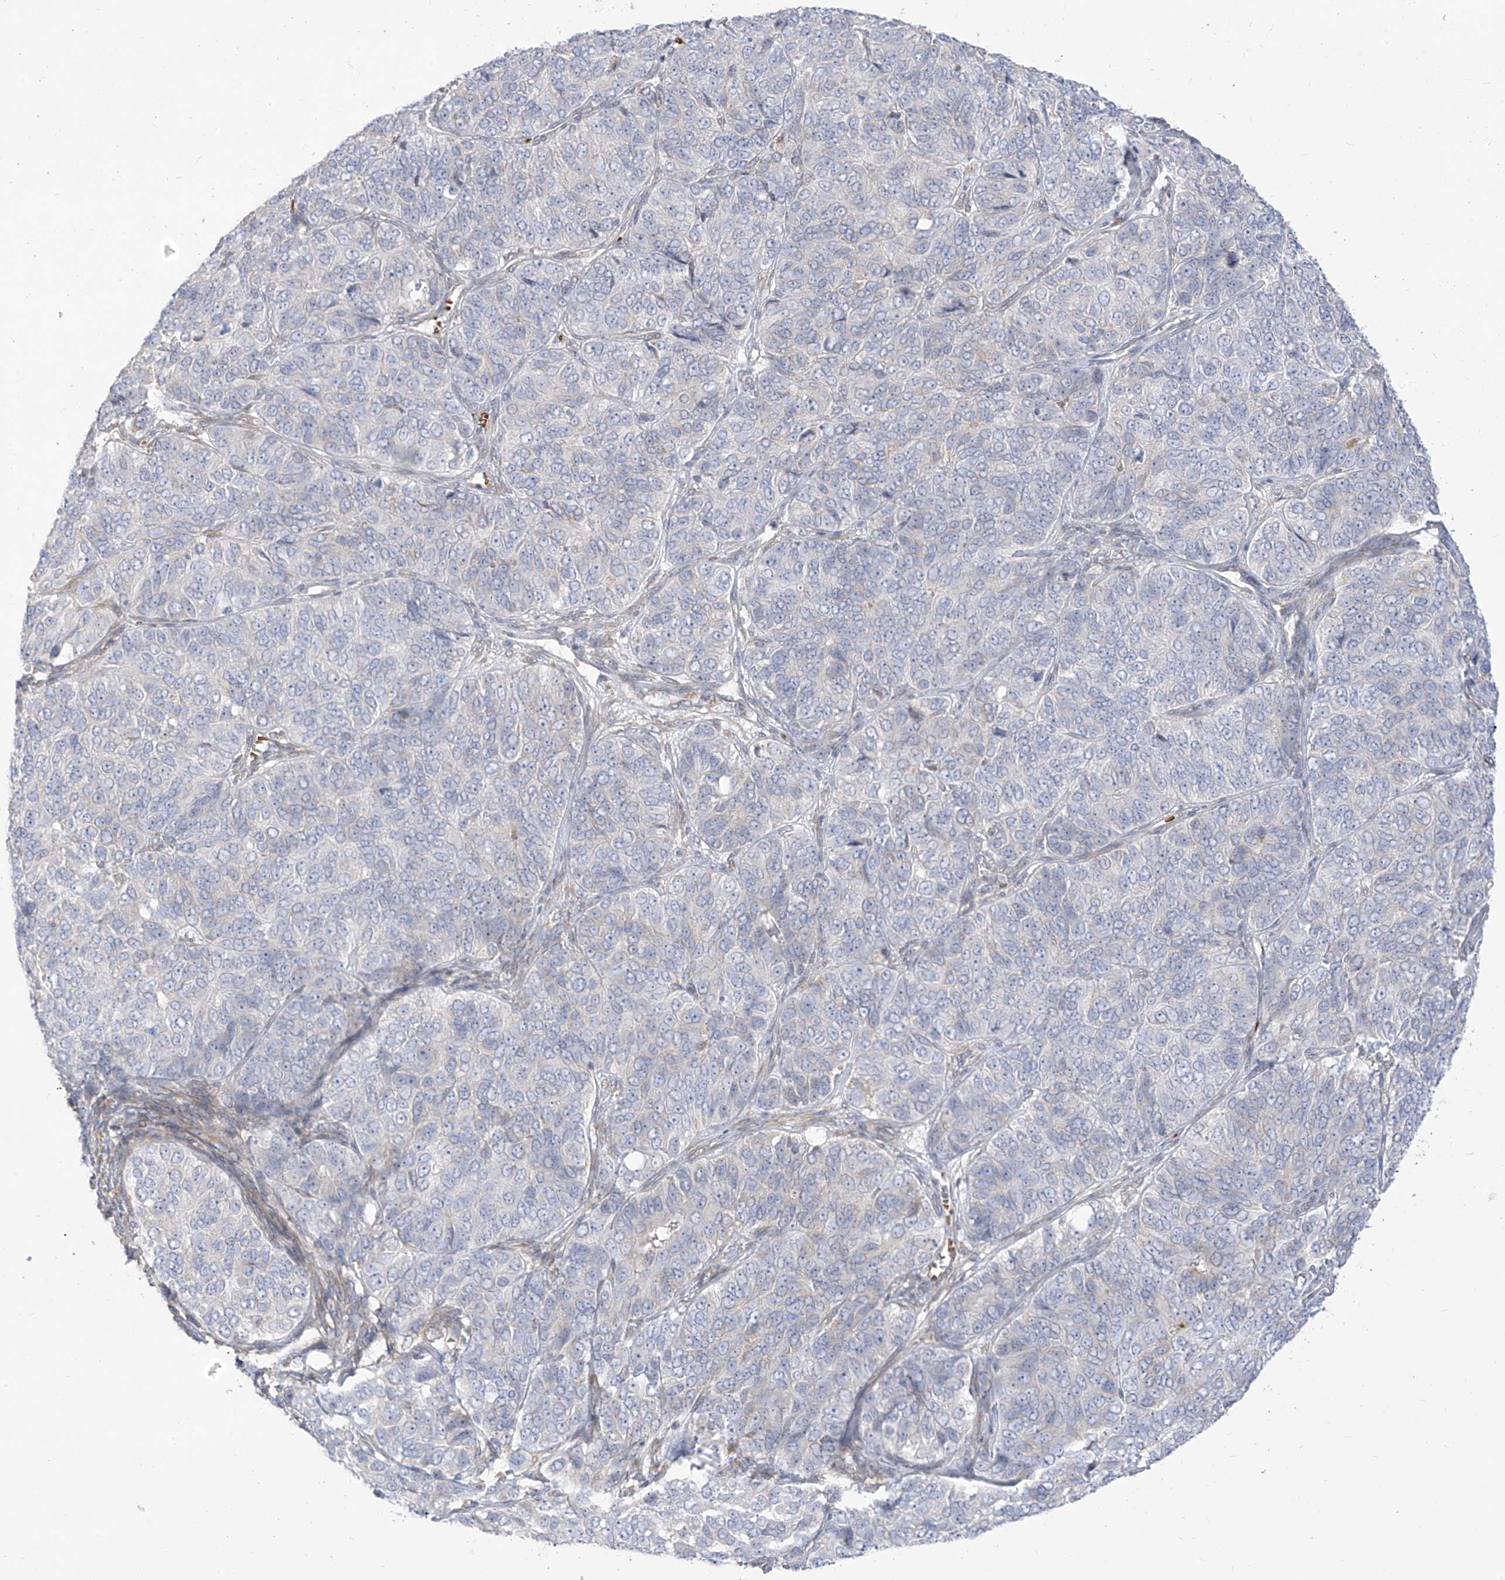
{"staining": {"intensity": "negative", "quantity": "none", "location": "none"}, "tissue": "ovarian cancer", "cell_type": "Tumor cells", "image_type": "cancer", "snomed": [{"axis": "morphology", "description": "Carcinoma, endometroid"}, {"axis": "topography", "description": "Ovary"}], "caption": "Protein analysis of ovarian cancer (endometroid carcinoma) reveals no significant positivity in tumor cells.", "gene": "ARHGEF40", "patient": {"sex": "female", "age": 51}}